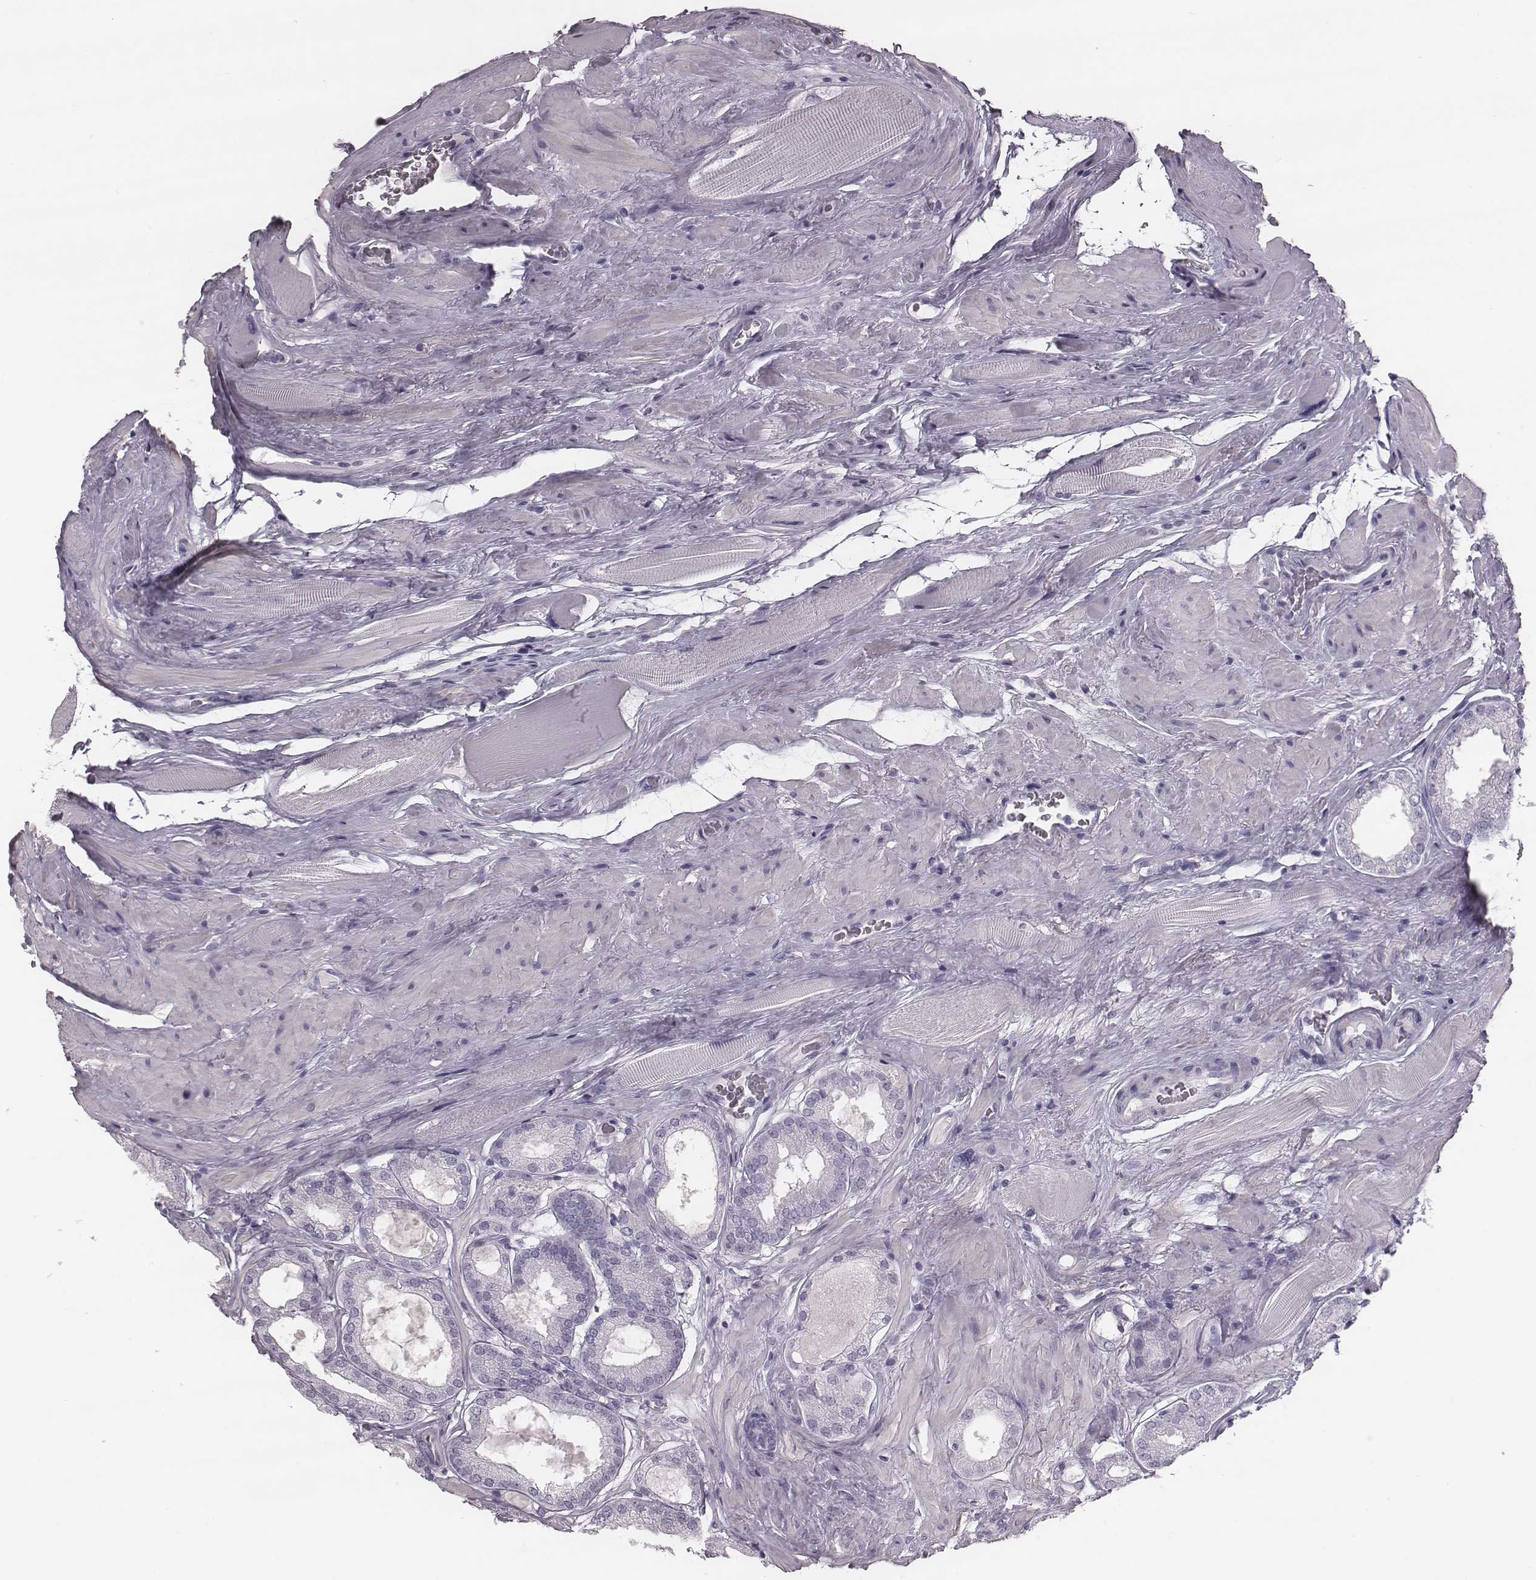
{"staining": {"intensity": "negative", "quantity": "none", "location": "none"}, "tissue": "prostate cancer", "cell_type": "Tumor cells", "image_type": "cancer", "snomed": [{"axis": "morphology", "description": "Adenocarcinoma, NOS"}, {"axis": "topography", "description": "Prostate"}], "caption": "Immunohistochemistry (IHC) micrograph of neoplastic tissue: human adenocarcinoma (prostate) stained with DAB (3,3'-diaminobenzidine) displays no significant protein expression in tumor cells. Brightfield microscopy of IHC stained with DAB (brown) and hematoxylin (blue), captured at high magnification.", "gene": "KRT74", "patient": {"sex": "male", "age": 63}}